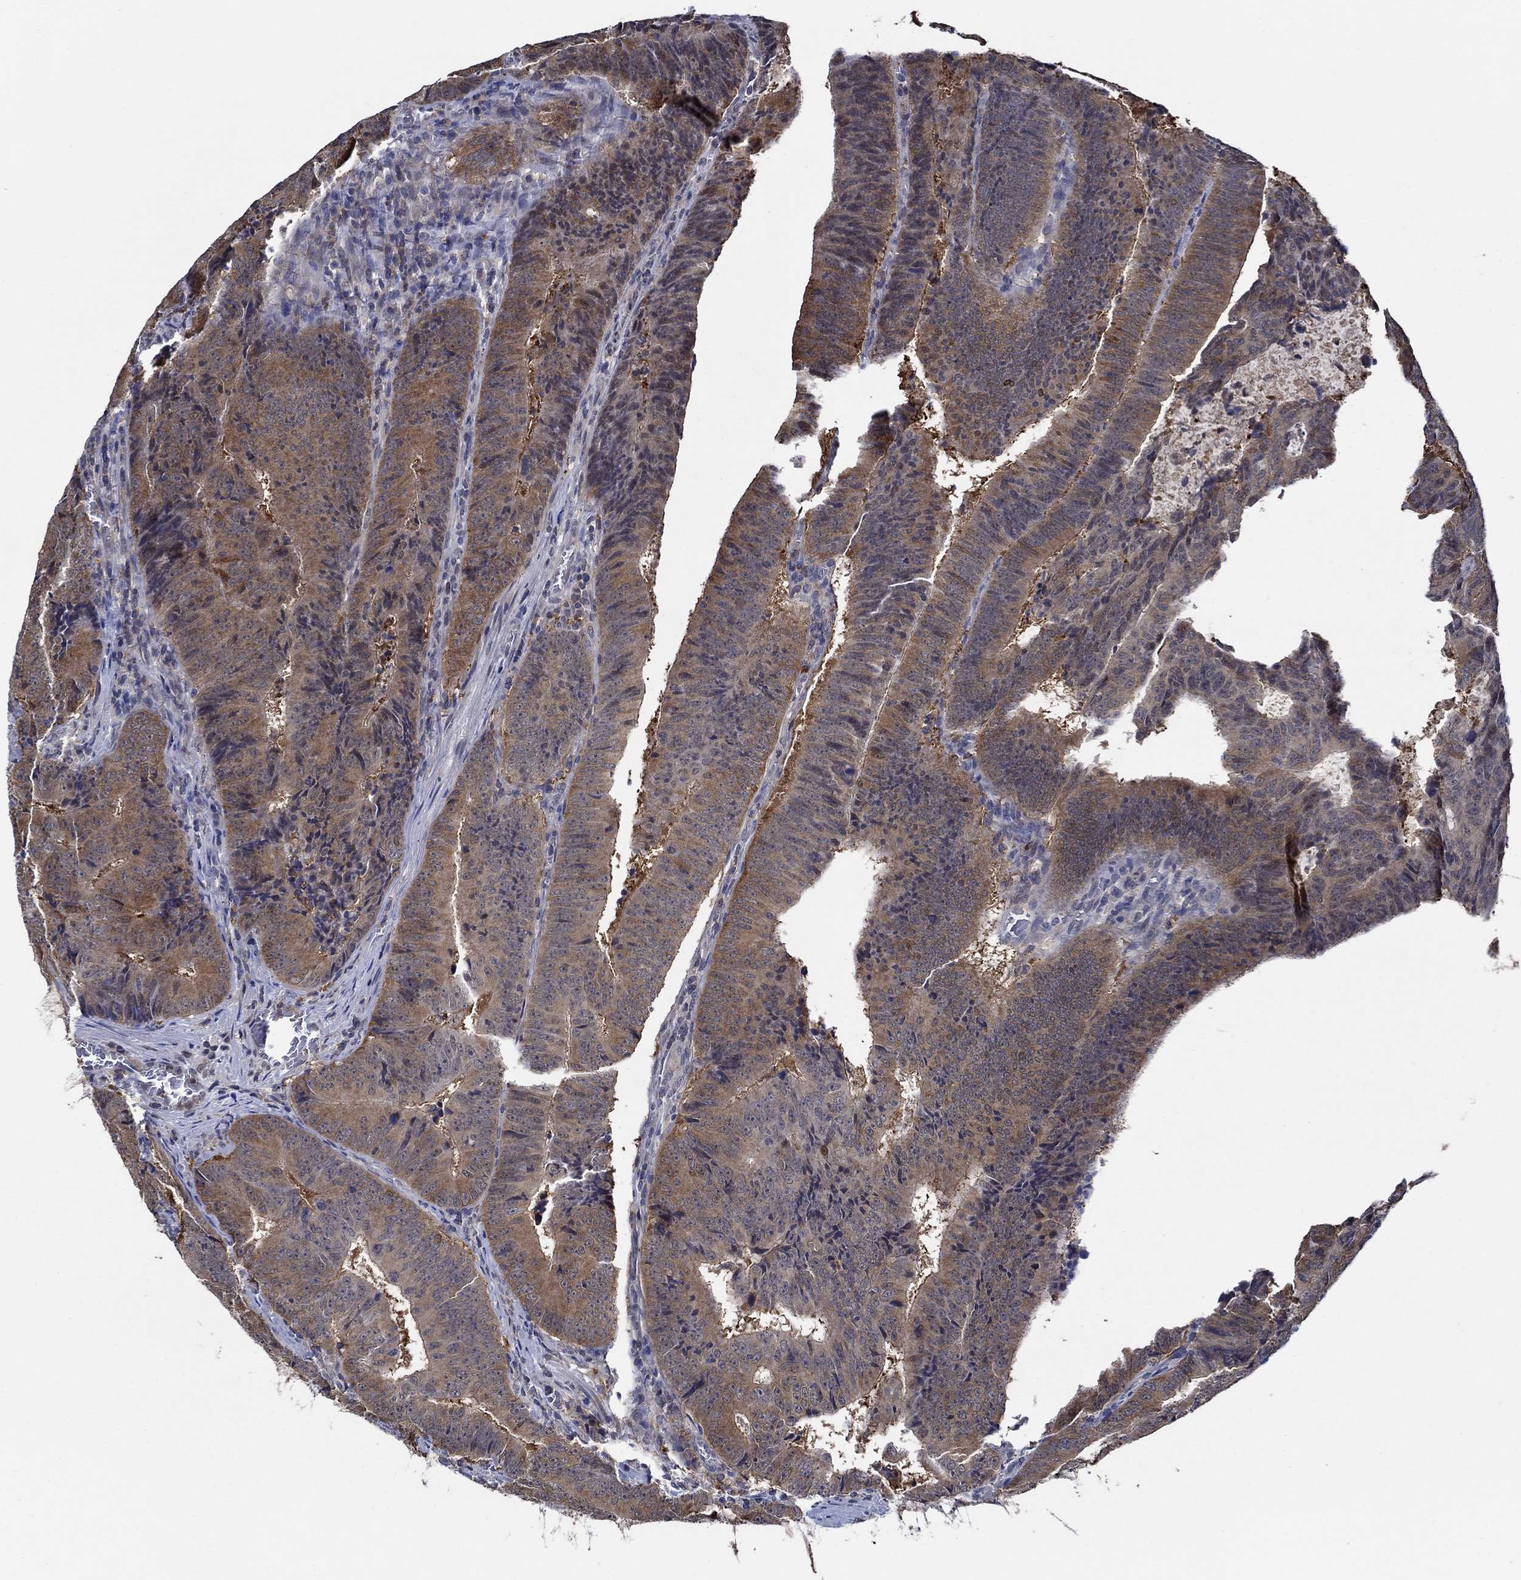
{"staining": {"intensity": "moderate", "quantity": "25%-75%", "location": "cytoplasmic/membranous"}, "tissue": "colorectal cancer", "cell_type": "Tumor cells", "image_type": "cancer", "snomed": [{"axis": "morphology", "description": "Adenocarcinoma, NOS"}, {"axis": "topography", "description": "Colon"}], "caption": "Immunohistochemistry (IHC) micrograph of neoplastic tissue: colorectal adenocarcinoma stained using immunohistochemistry (IHC) demonstrates medium levels of moderate protein expression localized specifically in the cytoplasmic/membranous of tumor cells, appearing as a cytoplasmic/membranous brown color.", "gene": "DACT1", "patient": {"sex": "female", "age": 82}}